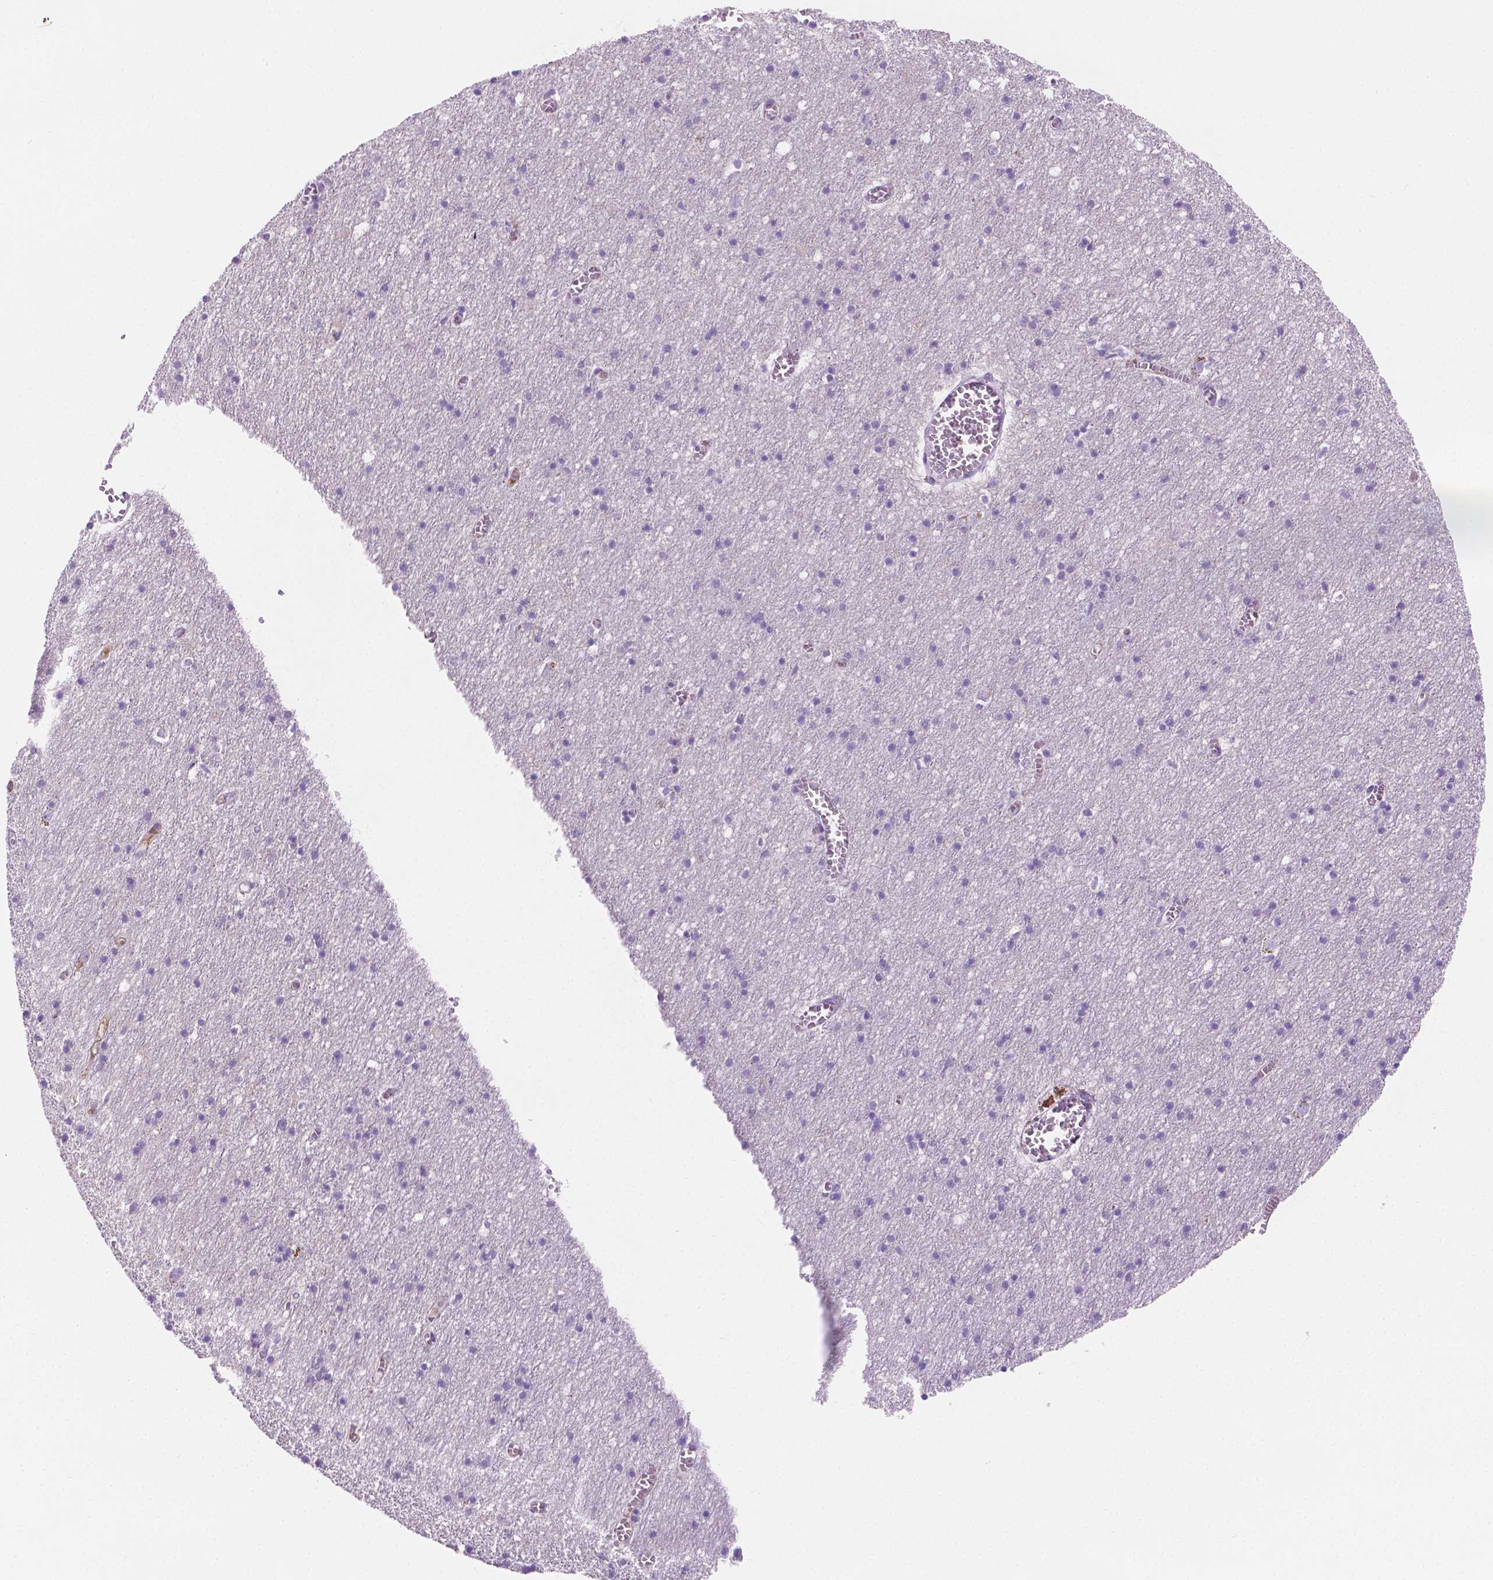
{"staining": {"intensity": "moderate", "quantity": "25%-75%", "location": "cytoplasmic/membranous"}, "tissue": "cerebral cortex", "cell_type": "Endothelial cells", "image_type": "normal", "snomed": [{"axis": "morphology", "description": "Normal tissue, NOS"}, {"axis": "topography", "description": "Cerebral cortex"}], "caption": "Moderate cytoplasmic/membranous expression for a protein is identified in approximately 25%-75% of endothelial cells of benign cerebral cortex using immunohistochemistry.", "gene": "EPPK1", "patient": {"sex": "male", "age": 70}}